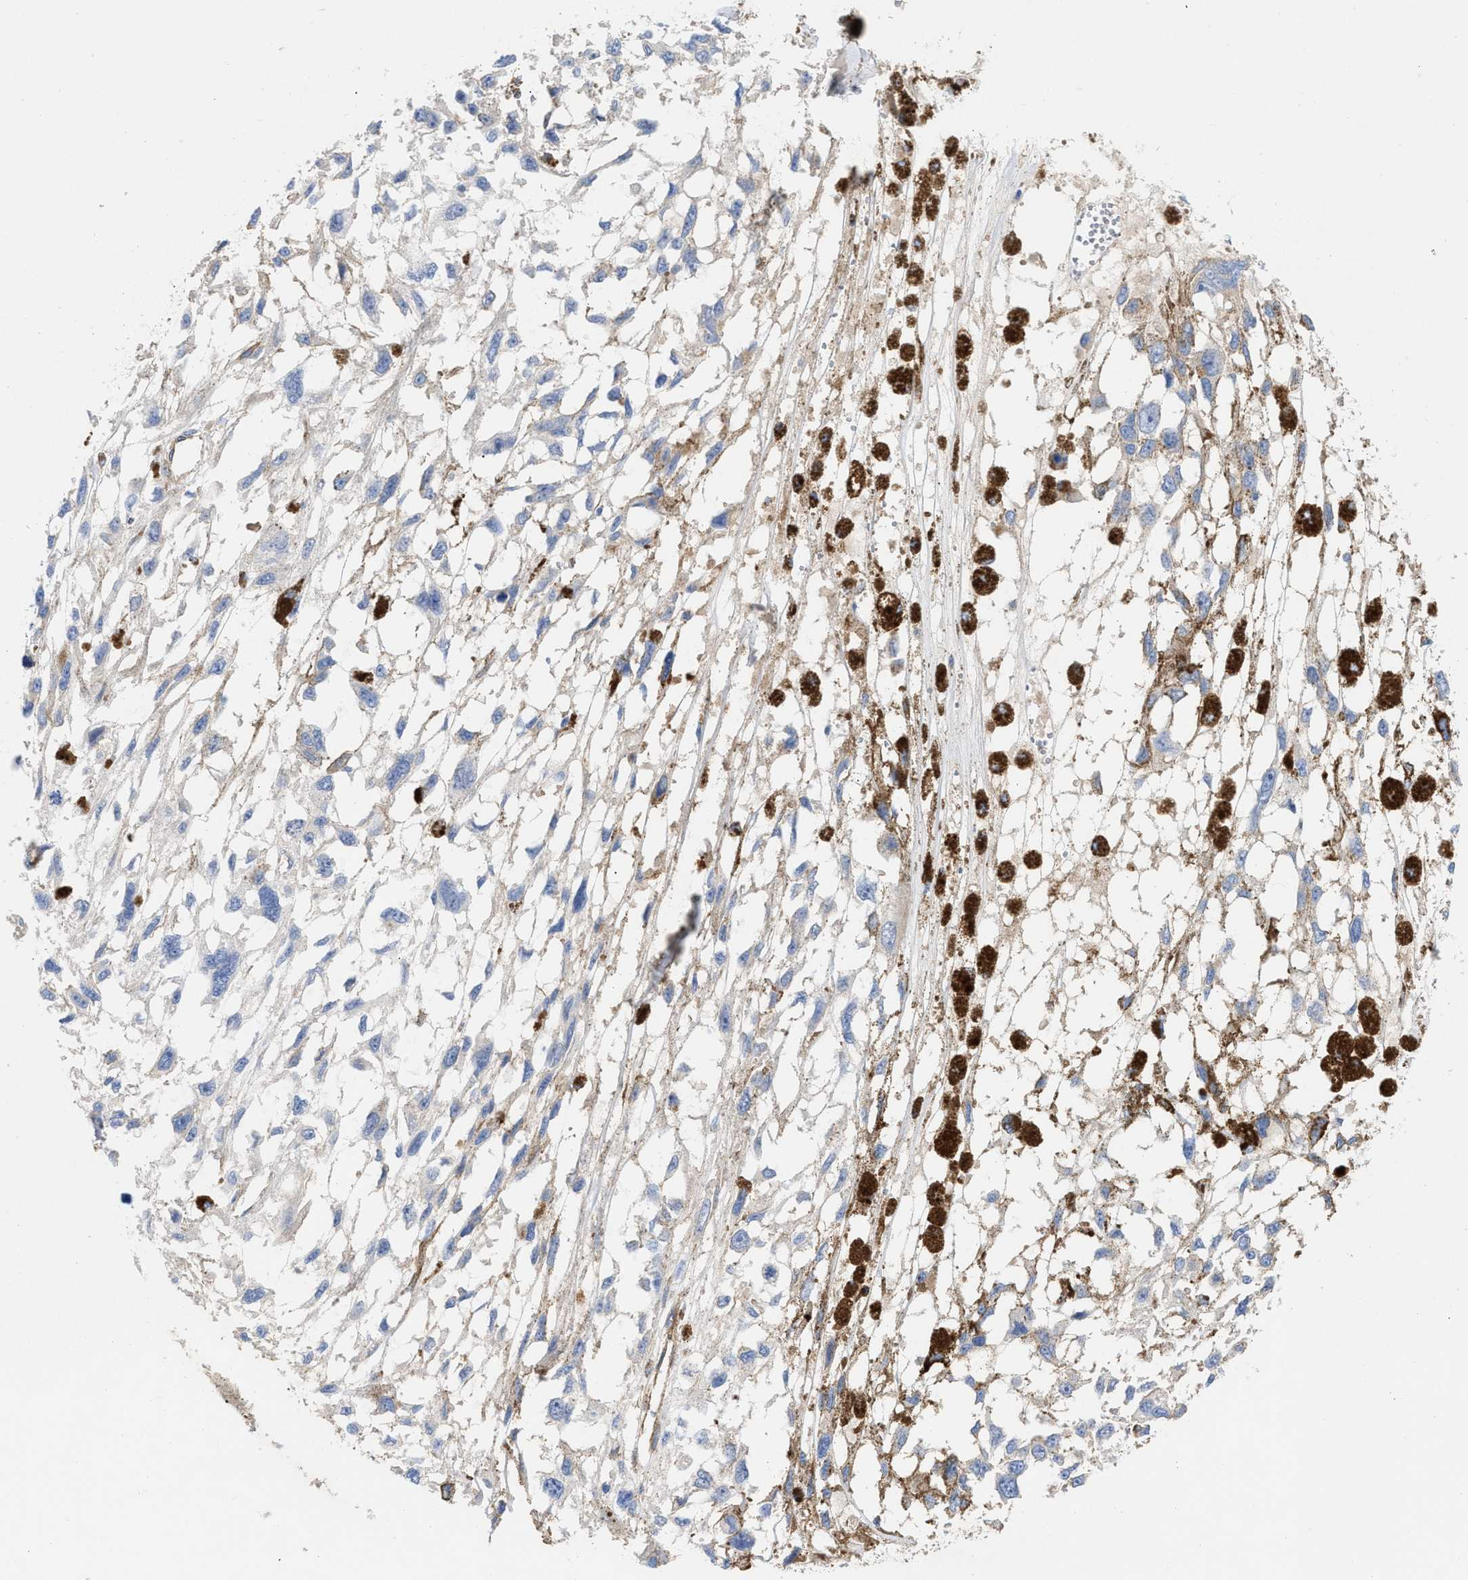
{"staining": {"intensity": "negative", "quantity": "none", "location": "none"}, "tissue": "melanoma", "cell_type": "Tumor cells", "image_type": "cancer", "snomed": [{"axis": "morphology", "description": "Malignant melanoma, Metastatic site"}, {"axis": "topography", "description": "Lymph node"}], "caption": "Human melanoma stained for a protein using immunohistochemistry (IHC) displays no positivity in tumor cells.", "gene": "HS3ST5", "patient": {"sex": "male", "age": 59}}